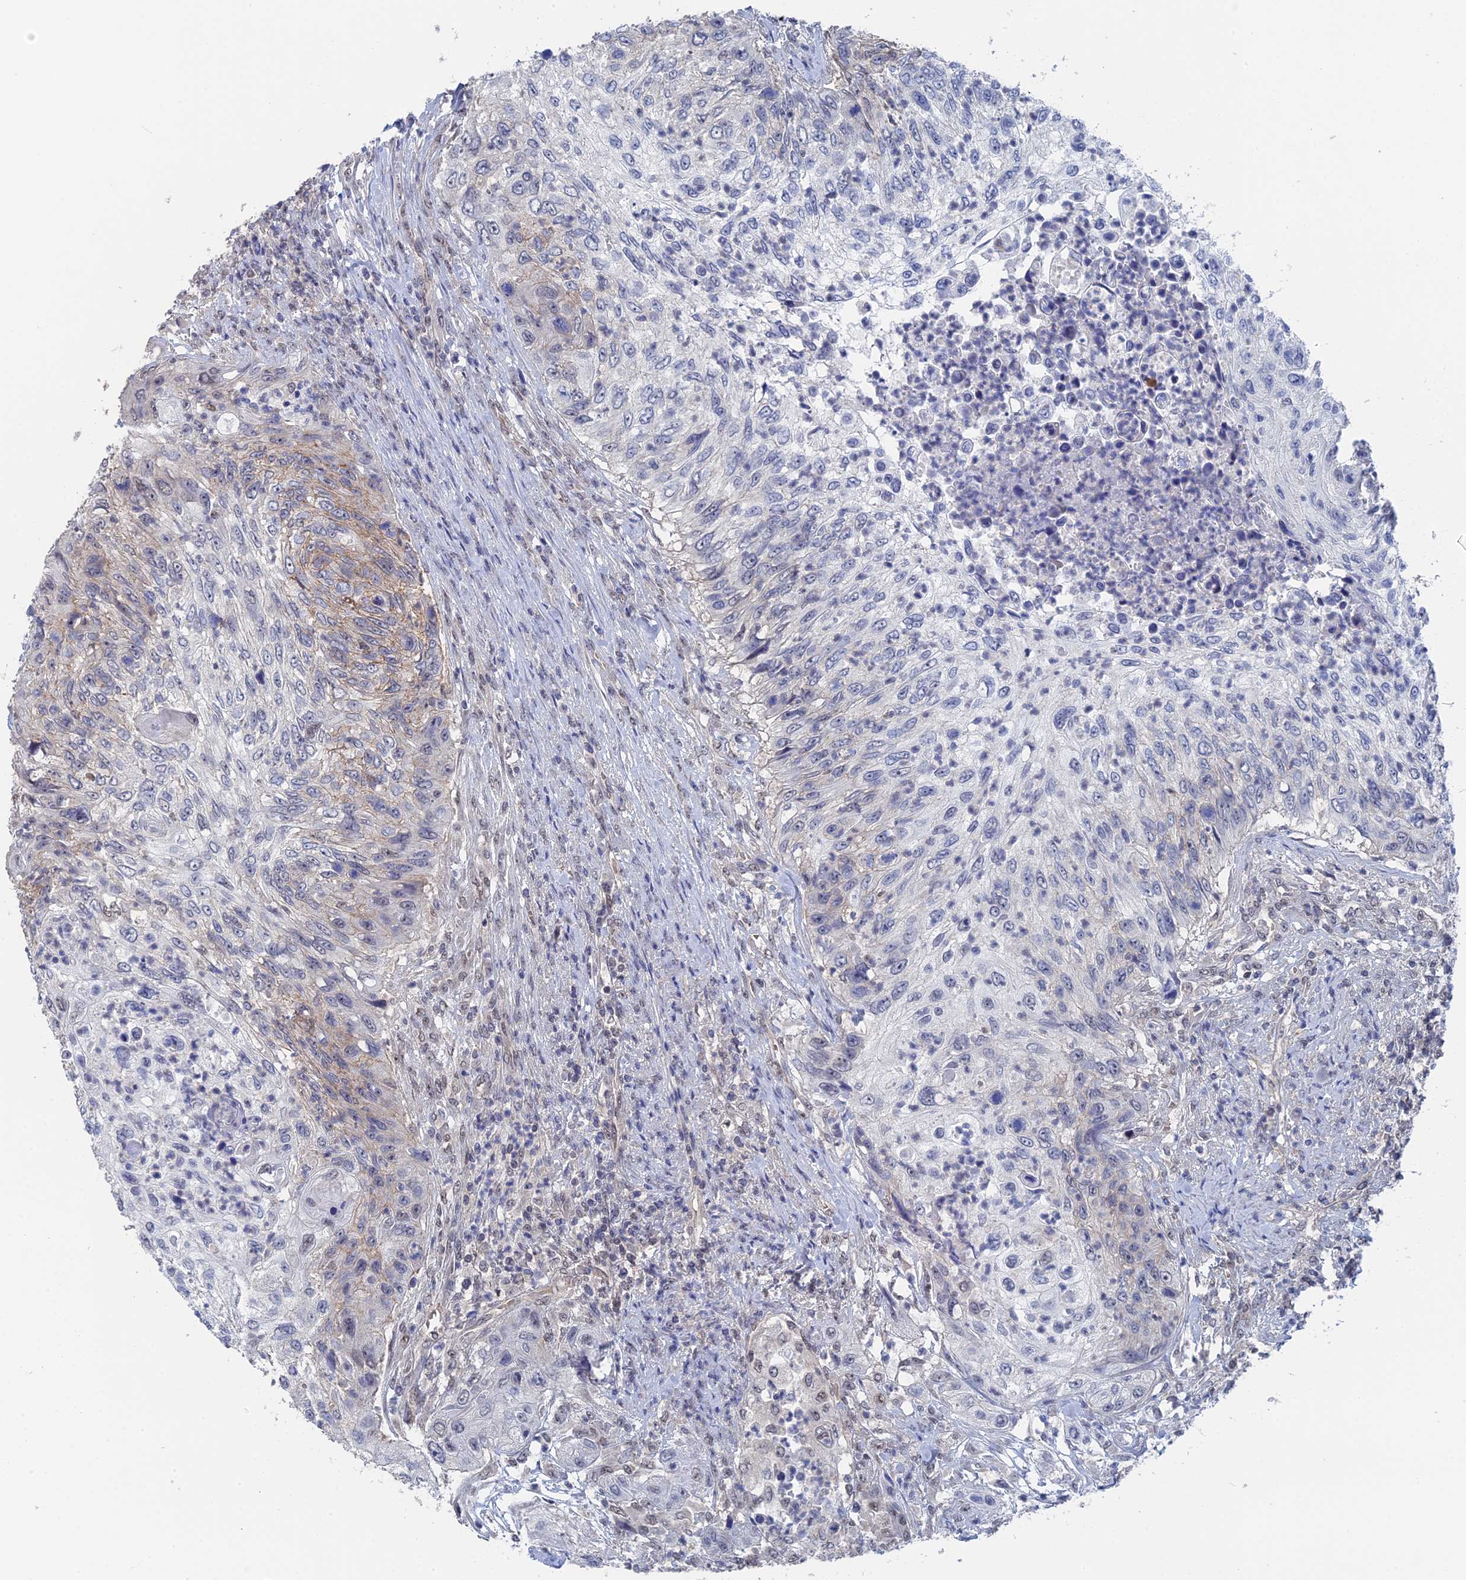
{"staining": {"intensity": "weak", "quantity": "<25%", "location": "cytoplasmic/membranous"}, "tissue": "urothelial cancer", "cell_type": "Tumor cells", "image_type": "cancer", "snomed": [{"axis": "morphology", "description": "Urothelial carcinoma, High grade"}, {"axis": "topography", "description": "Urinary bladder"}], "caption": "Tumor cells are negative for brown protein staining in urothelial carcinoma (high-grade). (DAB IHC visualized using brightfield microscopy, high magnification).", "gene": "TSSC4", "patient": {"sex": "female", "age": 60}}